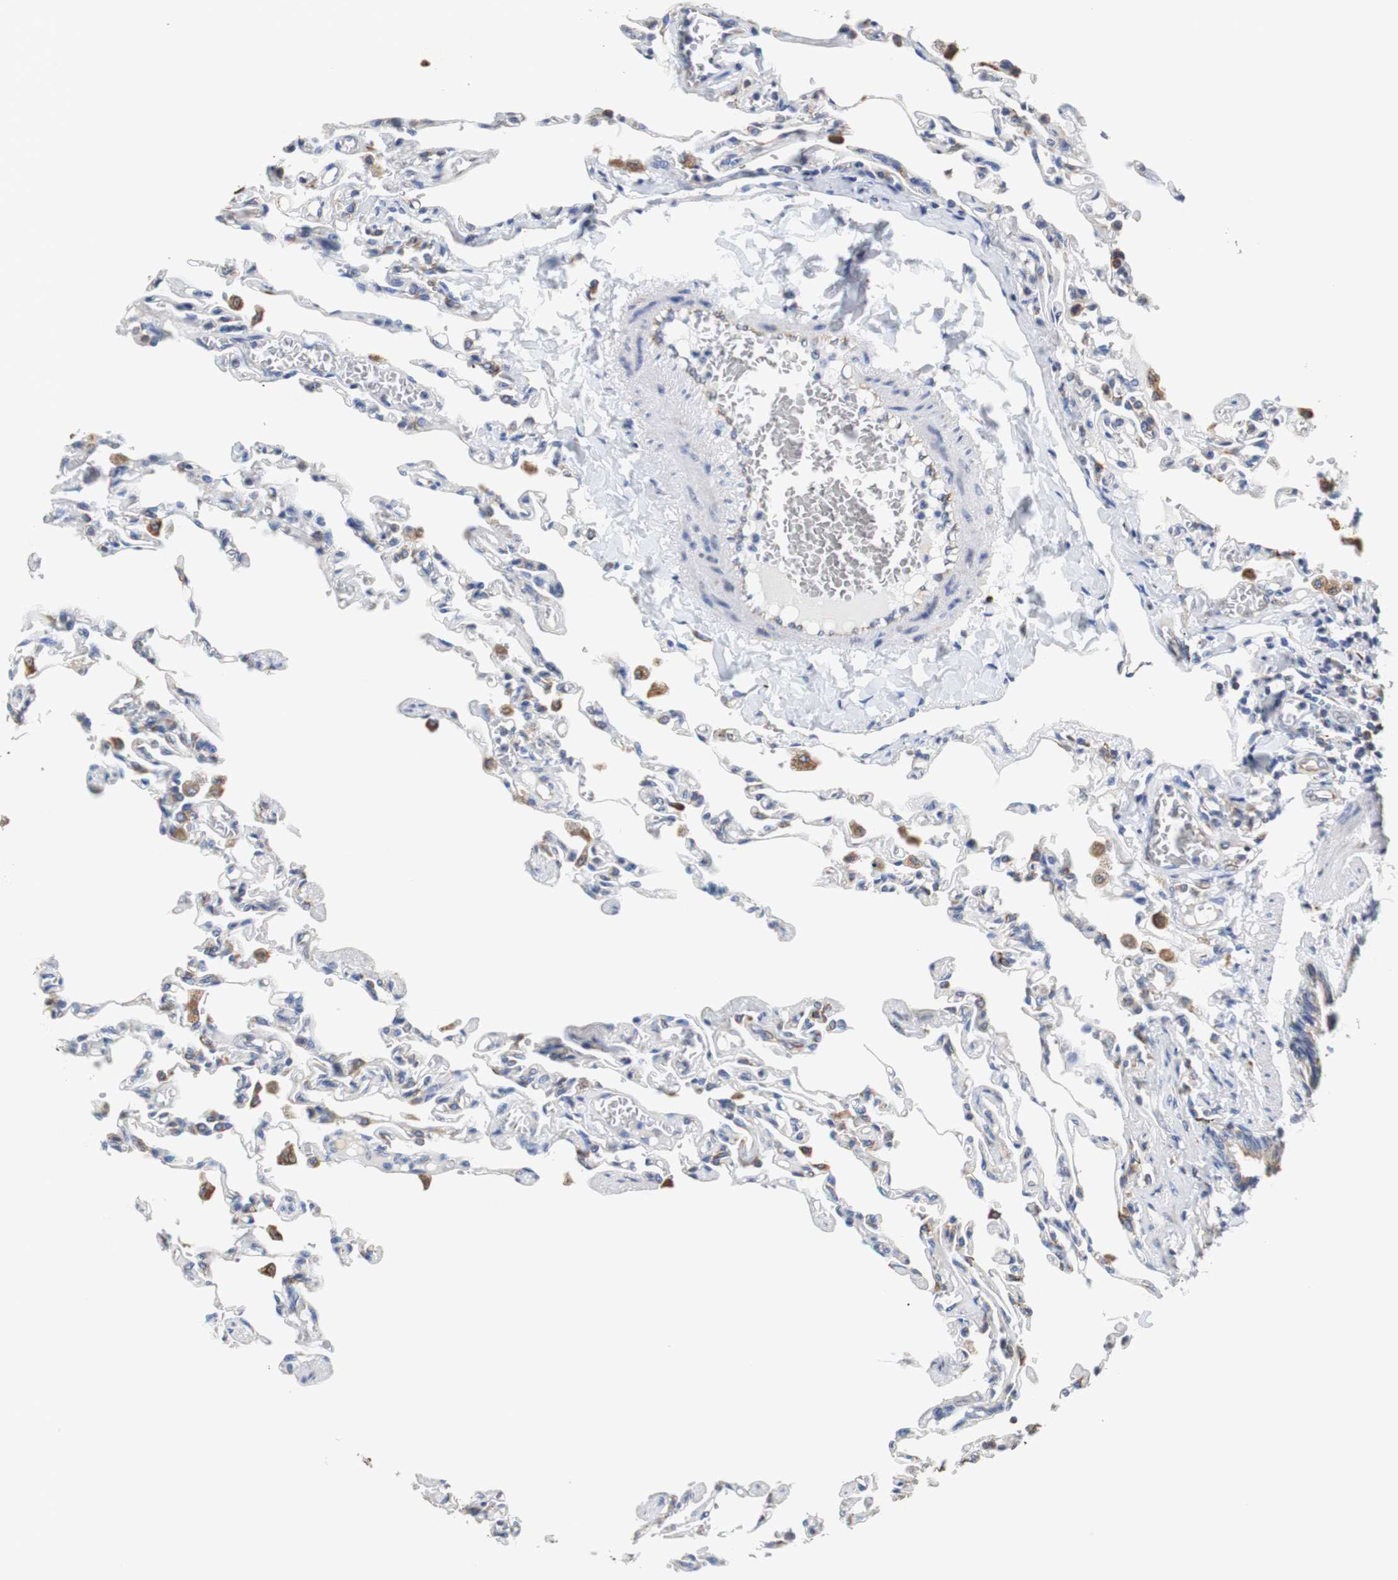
{"staining": {"intensity": "weak", "quantity": "<25%", "location": "cytoplasmic/membranous"}, "tissue": "lung", "cell_type": "Alveolar cells", "image_type": "normal", "snomed": [{"axis": "morphology", "description": "Normal tissue, NOS"}, {"axis": "topography", "description": "Lung"}], "caption": "Protein analysis of normal lung exhibits no significant positivity in alveolar cells.", "gene": "PCK1", "patient": {"sex": "male", "age": 21}}